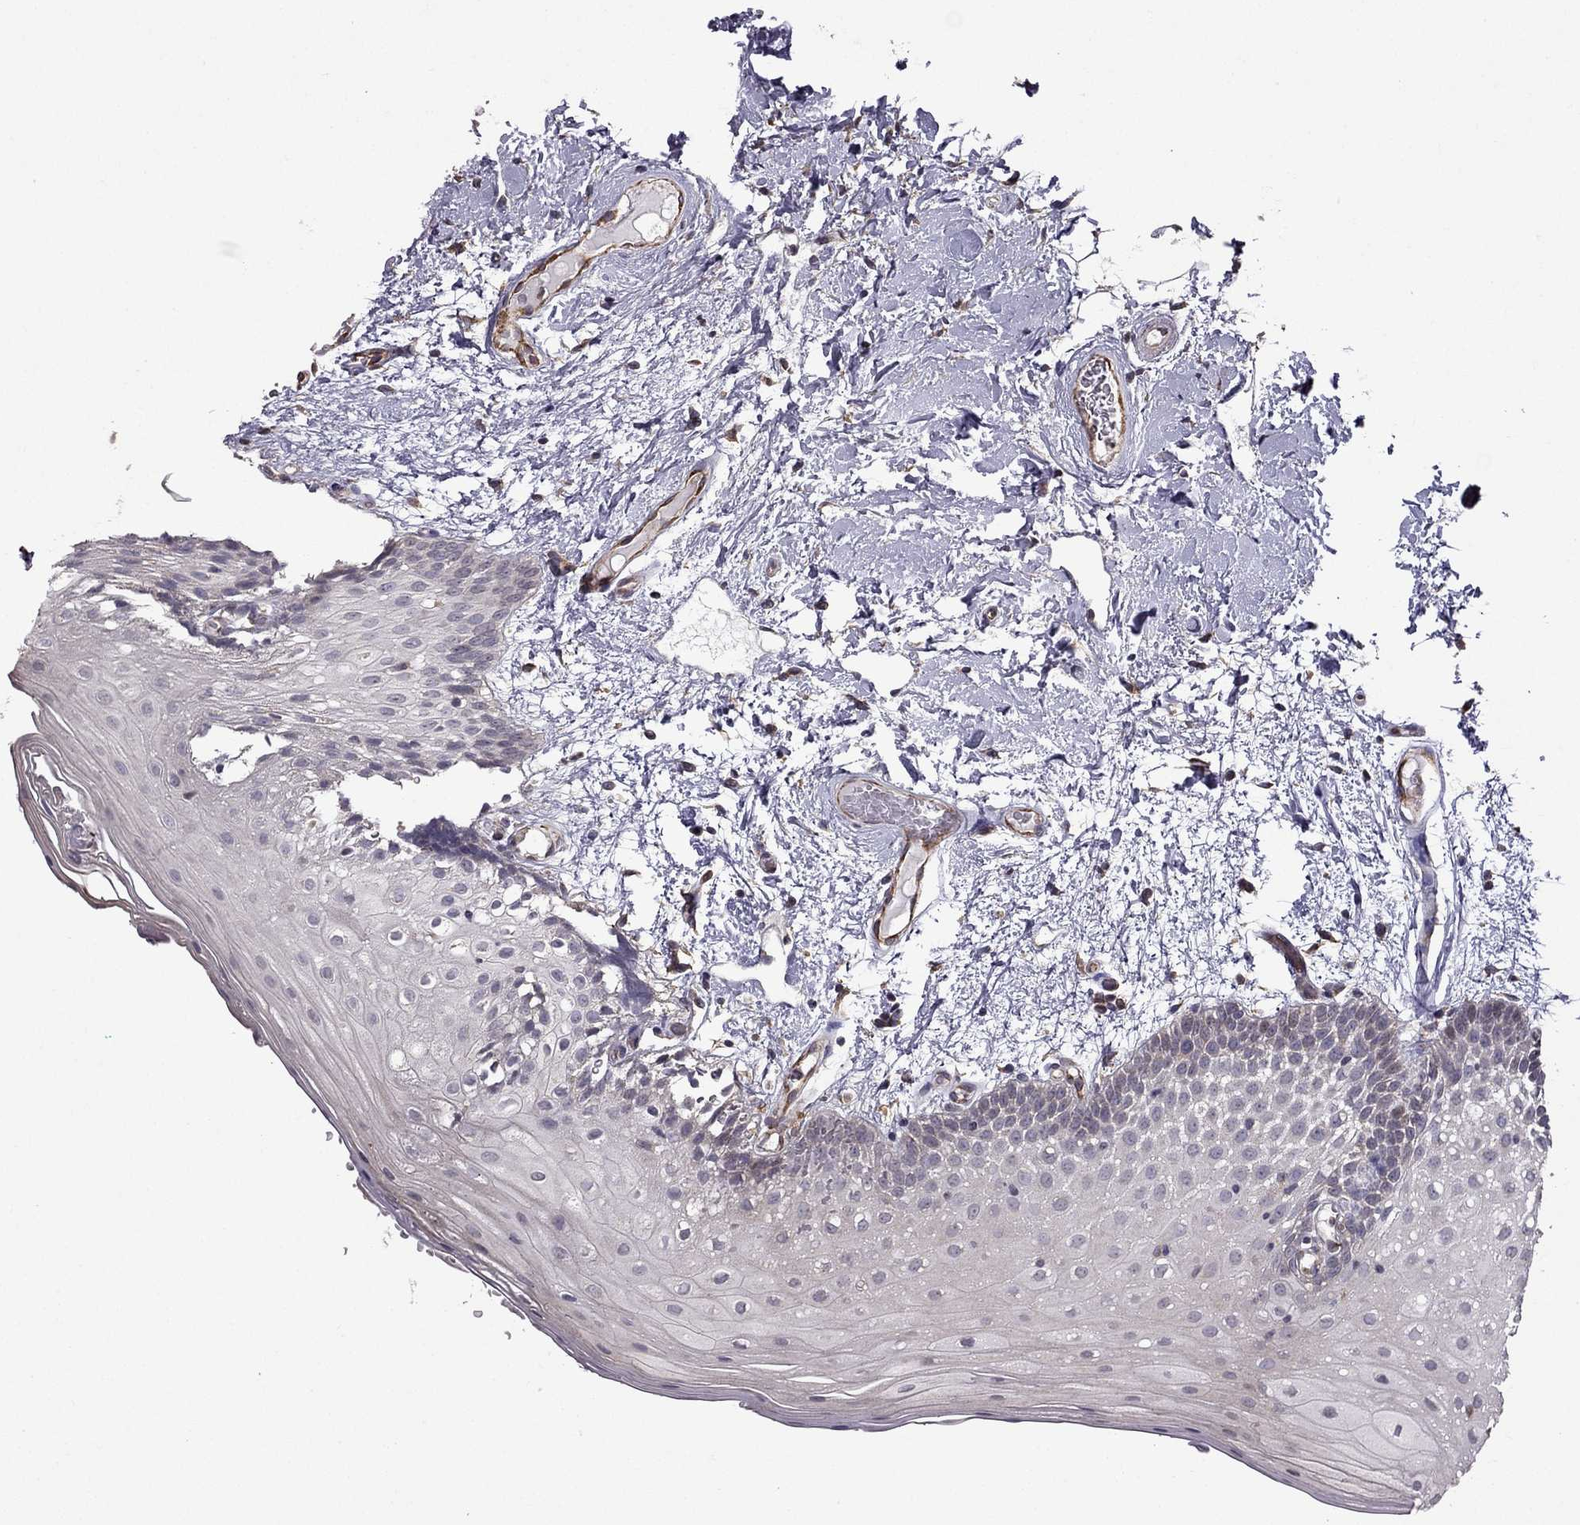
{"staining": {"intensity": "negative", "quantity": "none", "location": "none"}, "tissue": "oral mucosa", "cell_type": "Squamous epithelial cells", "image_type": "normal", "snomed": [{"axis": "morphology", "description": "Normal tissue, NOS"}, {"axis": "morphology", "description": "Squamous cell carcinoma, NOS"}, {"axis": "topography", "description": "Oral tissue"}, {"axis": "topography", "description": "Head-Neck"}], "caption": "Squamous epithelial cells show no significant protein positivity in benign oral mucosa. The staining was performed using DAB (3,3'-diaminobenzidine) to visualize the protein expression in brown, while the nuclei were stained in blue with hematoxylin (Magnification: 20x).", "gene": "IKBIP", "patient": {"sex": "male", "age": 69}}